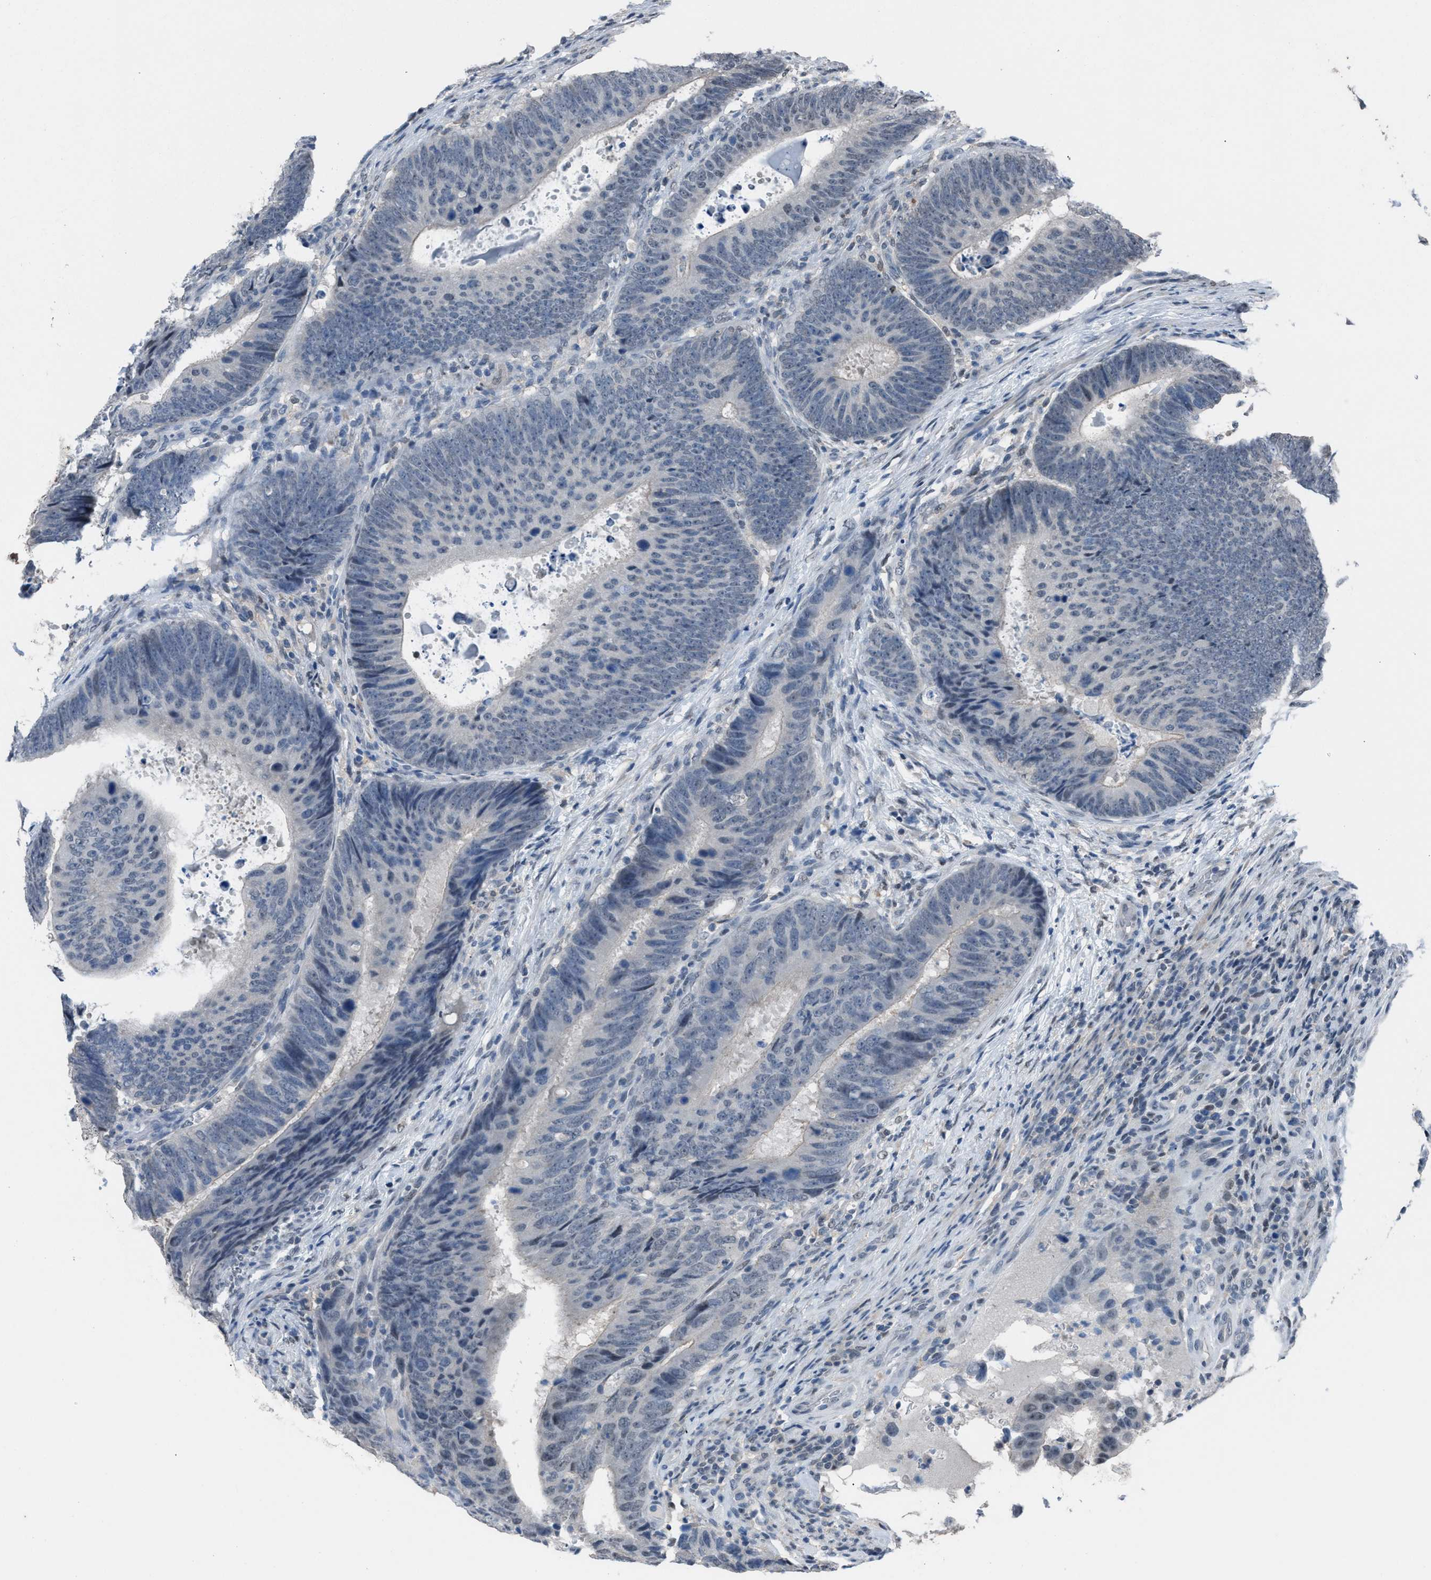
{"staining": {"intensity": "negative", "quantity": "none", "location": "none"}, "tissue": "colorectal cancer", "cell_type": "Tumor cells", "image_type": "cancer", "snomed": [{"axis": "morphology", "description": "Adenocarcinoma, NOS"}, {"axis": "topography", "description": "Colon"}], "caption": "Colorectal adenocarcinoma was stained to show a protein in brown. There is no significant staining in tumor cells.", "gene": "ZNF276", "patient": {"sex": "male", "age": 56}}